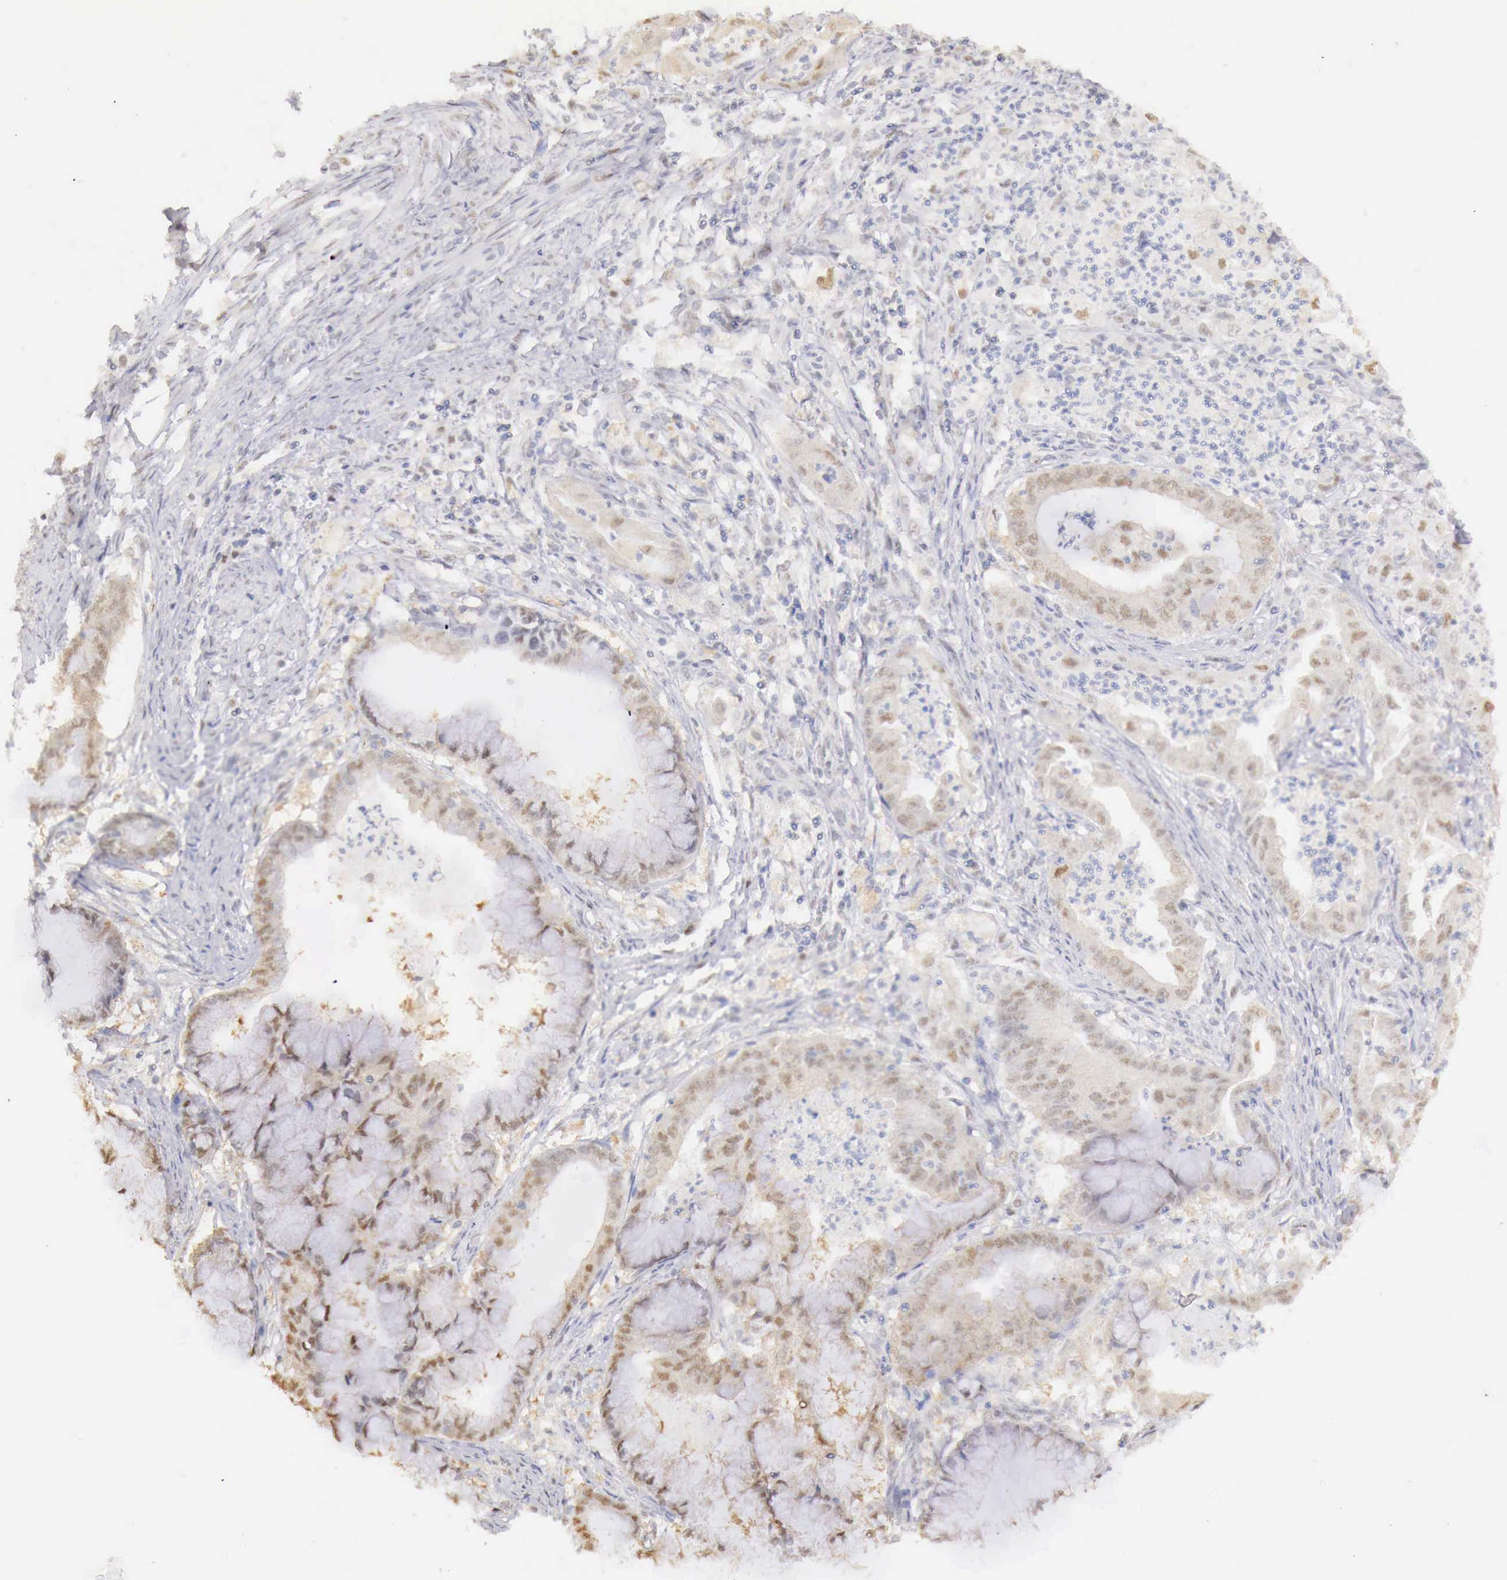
{"staining": {"intensity": "weak", "quantity": "25%-75%", "location": "nuclear"}, "tissue": "endometrial cancer", "cell_type": "Tumor cells", "image_type": "cancer", "snomed": [{"axis": "morphology", "description": "Adenocarcinoma, NOS"}, {"axis": "topography", "description": "Endometrium"}], "caption": "Immunohistochemistry (IHC) (DAB (3,3'-diaminobenzidine)) staining of human endometrial adenocarcinoma demonstrates weak nuclear protein staining in about 25%-75% of tumor cells.", "gene": "UBA1", "patient": {"sex": "female", "age": 63}}